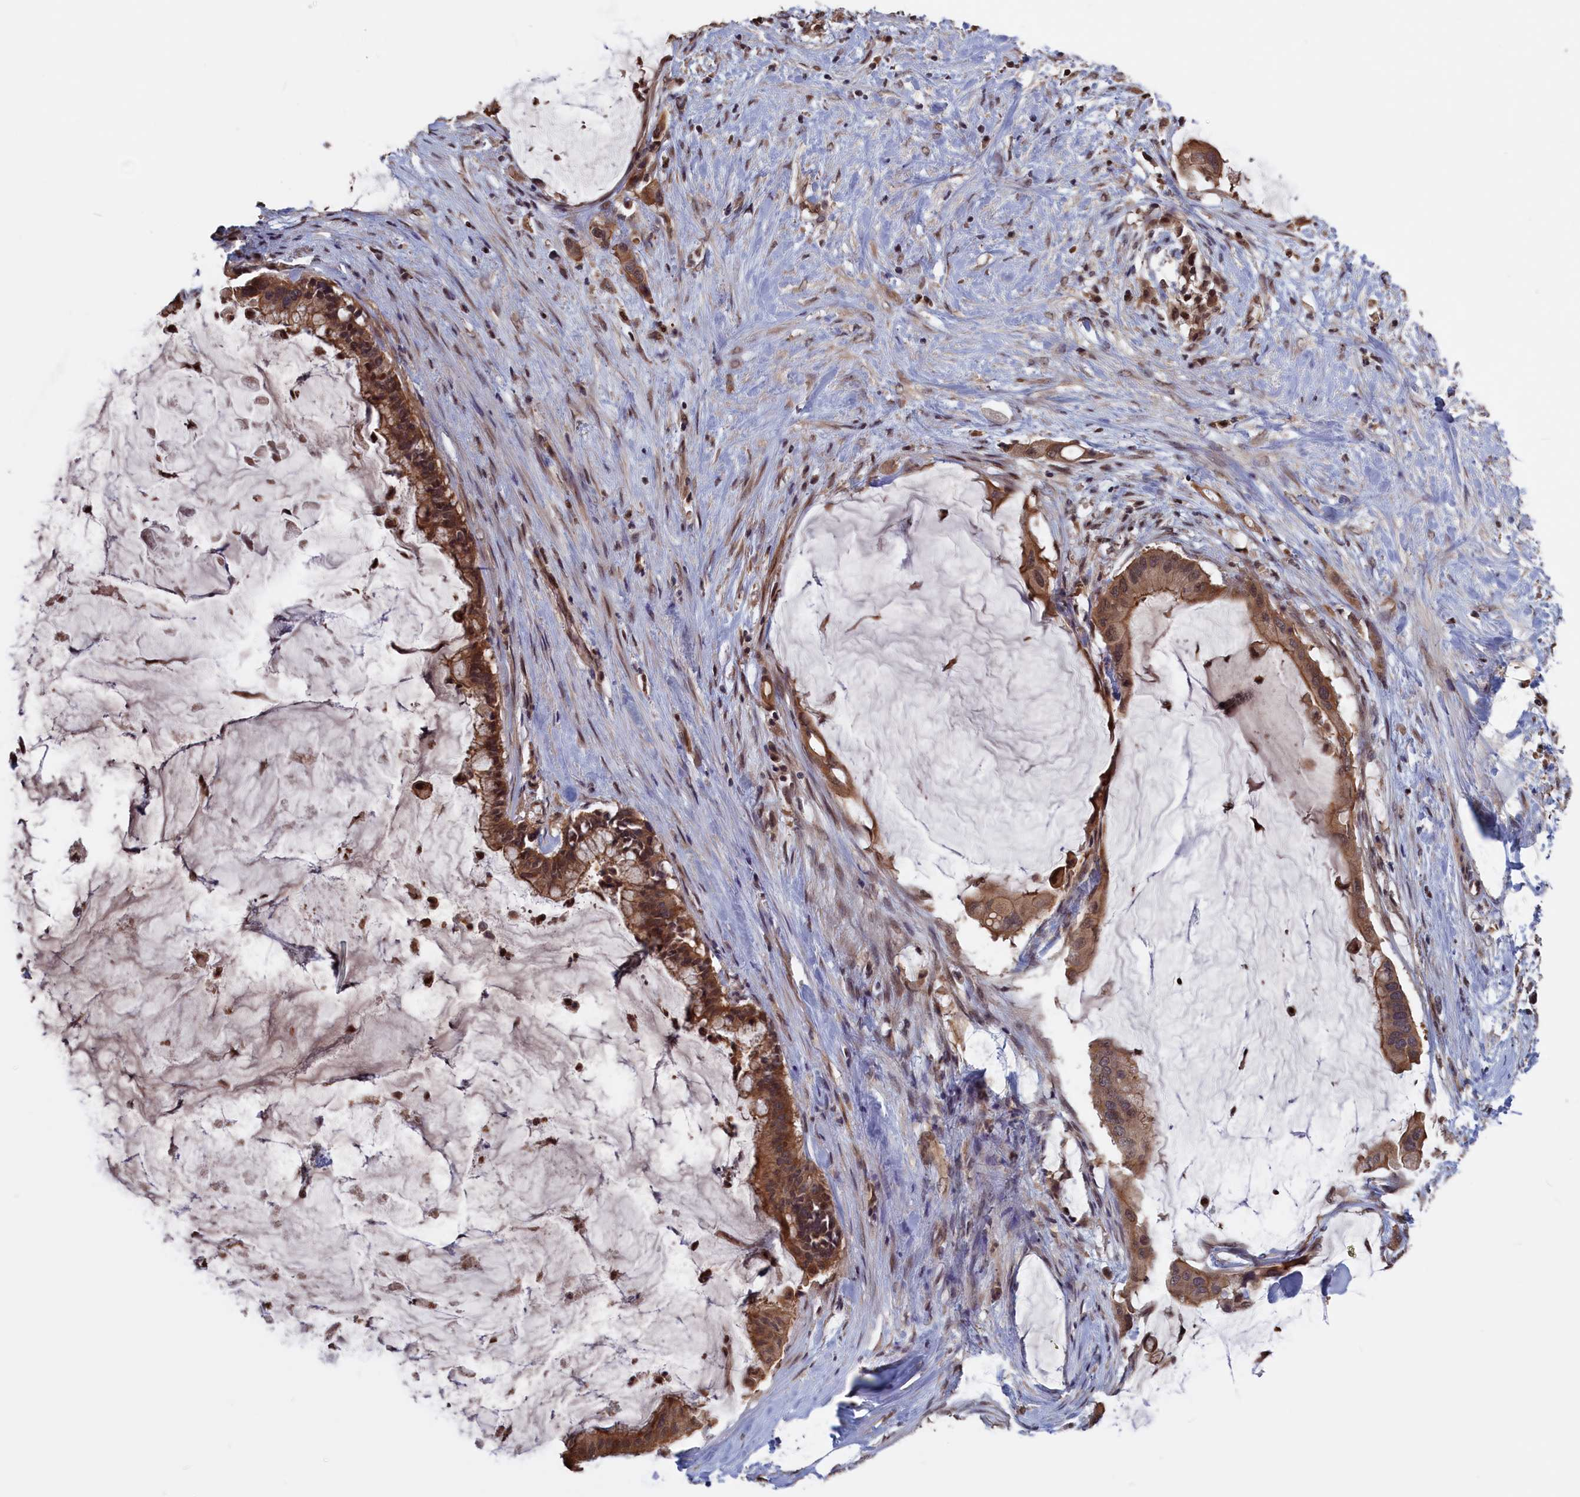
{"staining": {"intensity": "moderate", "quantity": ">75%", "location": "cytoplasmic/membranous,nuclear"}, "tissue": "pancreatic cancer", "cell_type": "Tumor cells", "image_type": "cancer", "snomed": [{"axis": "morphology", "description": "Adenocarcinoma, NOS"}, {"axis": "topography", "description": "Pancreas"}], "caption": "Human adenocarcinoma (pancreatic) stained with a protein marker demonstrates moderate staining in tumor cells.", "gene": "PLP2", "patient": {"sex": "male", "age": 41}}